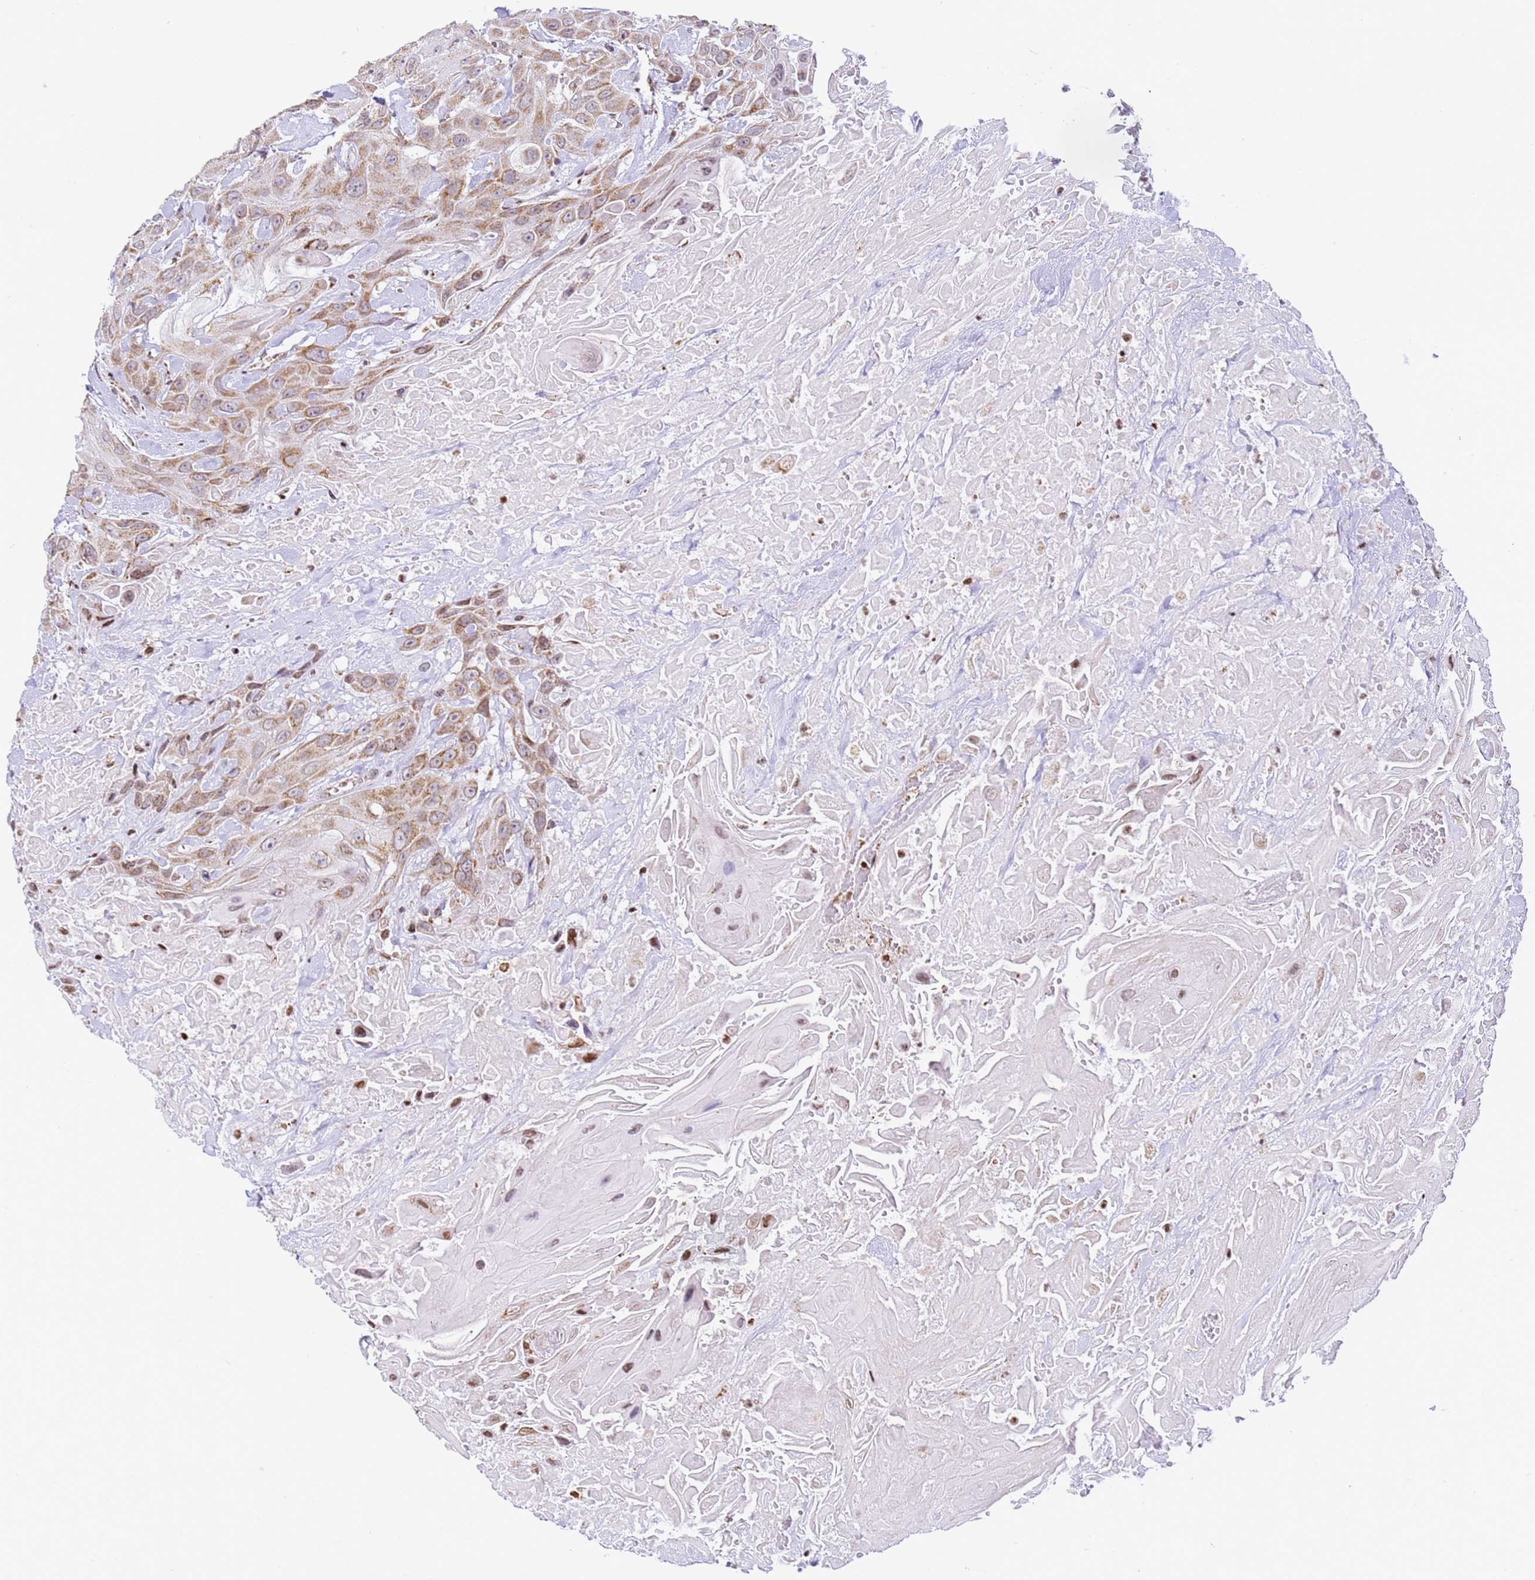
{"staining": {"intensity": "moderate", "quantity": "25%-75%", "location": "cytoplasmic/membranous"}, "tissue": "head and neck cancer", "cell_type": "Tumor cells", "image_type": "cancer", "snomed": [{"axis": "morphology", "description": "Squamous cell carcinoma, NOS"}, {"axis": "topography", "description": "Head-Neck"}], "caption": "This micrograph demonstrates head and neck cancer stained with IHC to label a protein in brown. The cytoplasmic/membranous of tumor cells show moderate positivity for the protein. Nuclei are counter-stained blue.", "gene": "HSPE1", "patient": {"sex": "male", "age": 81}}